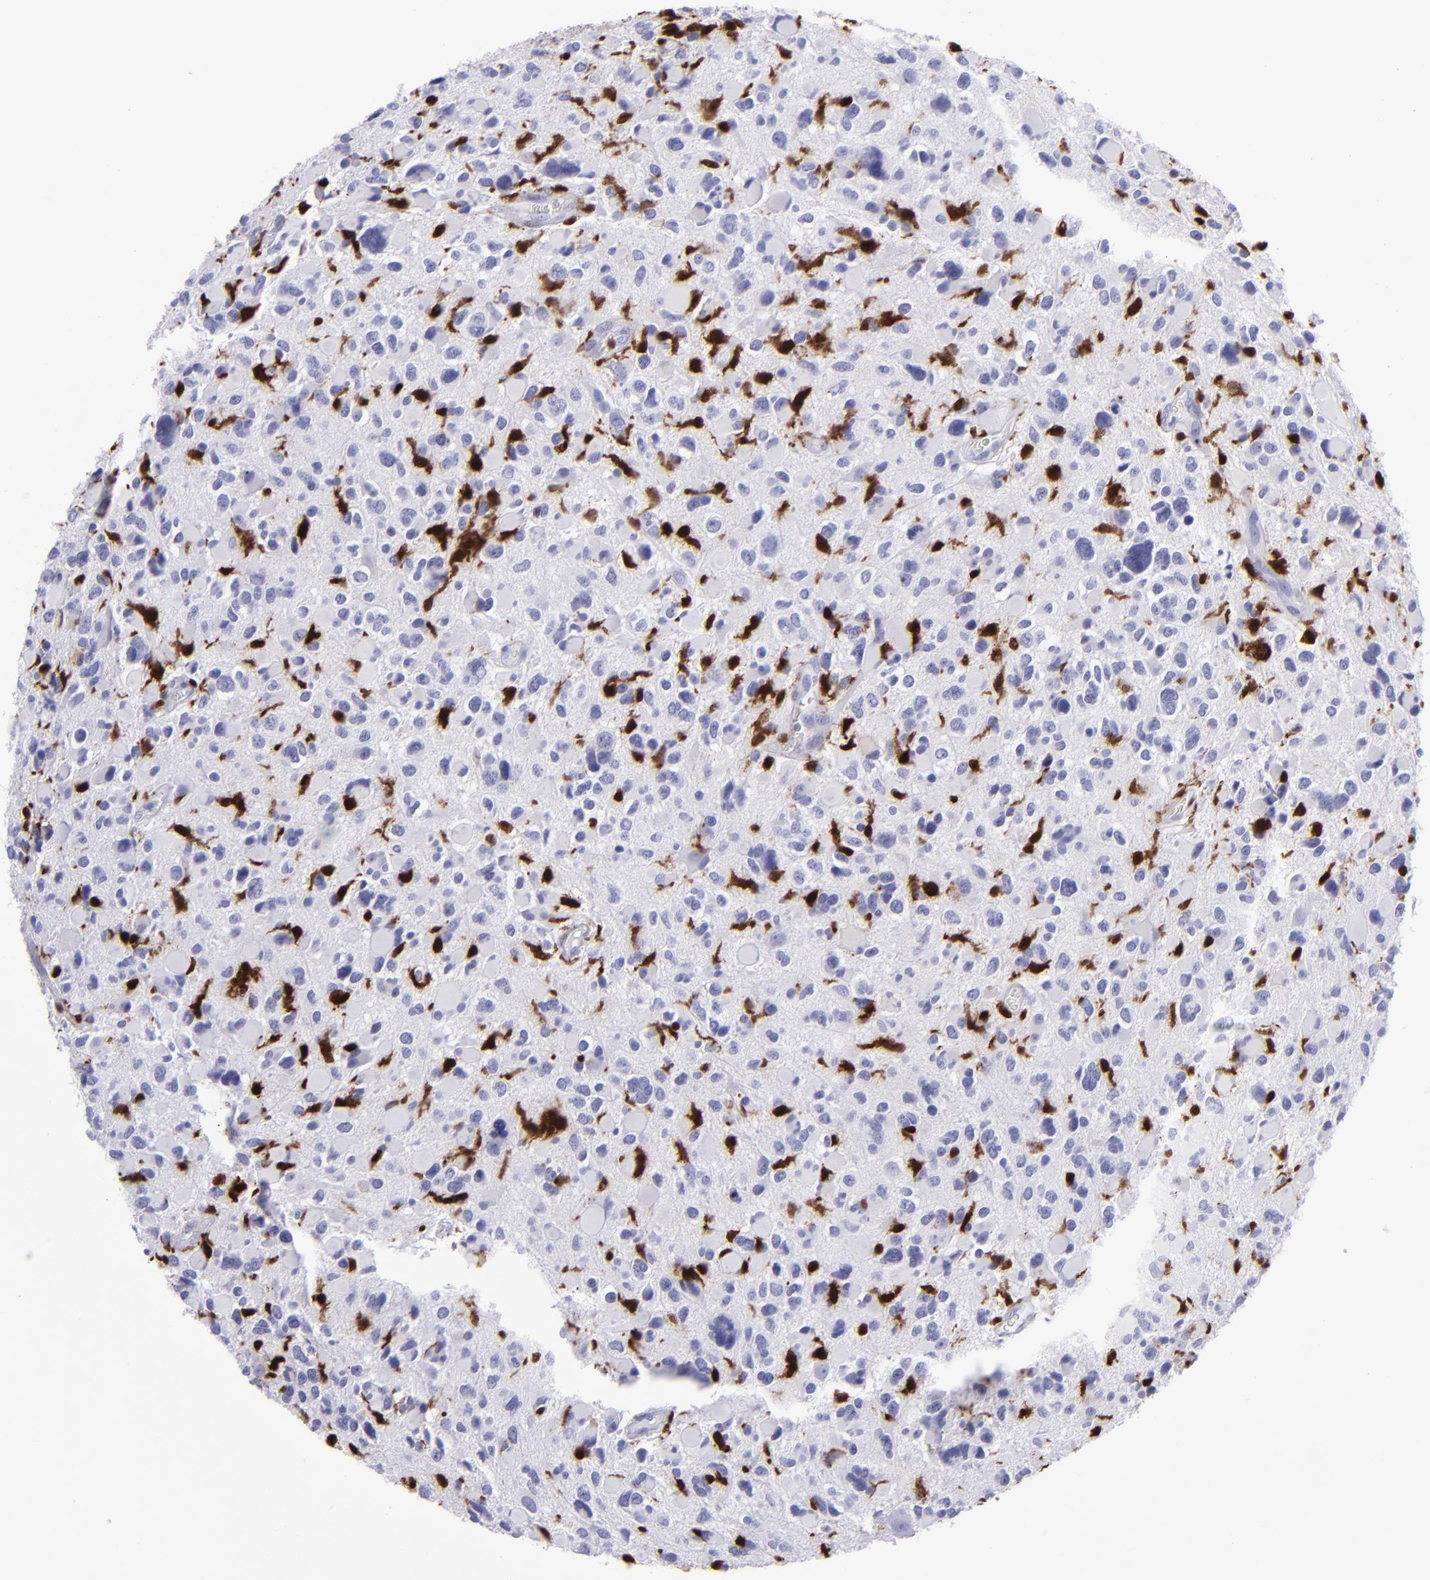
{"staining": {"intensity": "strong", "quantity": "<25%", "location": "cytoplasmic/membranous,nuclear"}, "tissue": "glioma", "cell_type": "Tumor cells", "image_type": "cancer", "snomed": [{"axis": "morphology", "description": "Glioma, malignant, High grade"}, {"axis": "topography", "description": "Brain"}], "caption": "Immunohistochemistry (IHC) (DAB) staining of glioma demonstrates strong cytoplasmic/membranous and nuclear protein staining in about <25% of tumor cells.", "gene": "TYMP", "patient": {"sex": "female", "age": 37}}